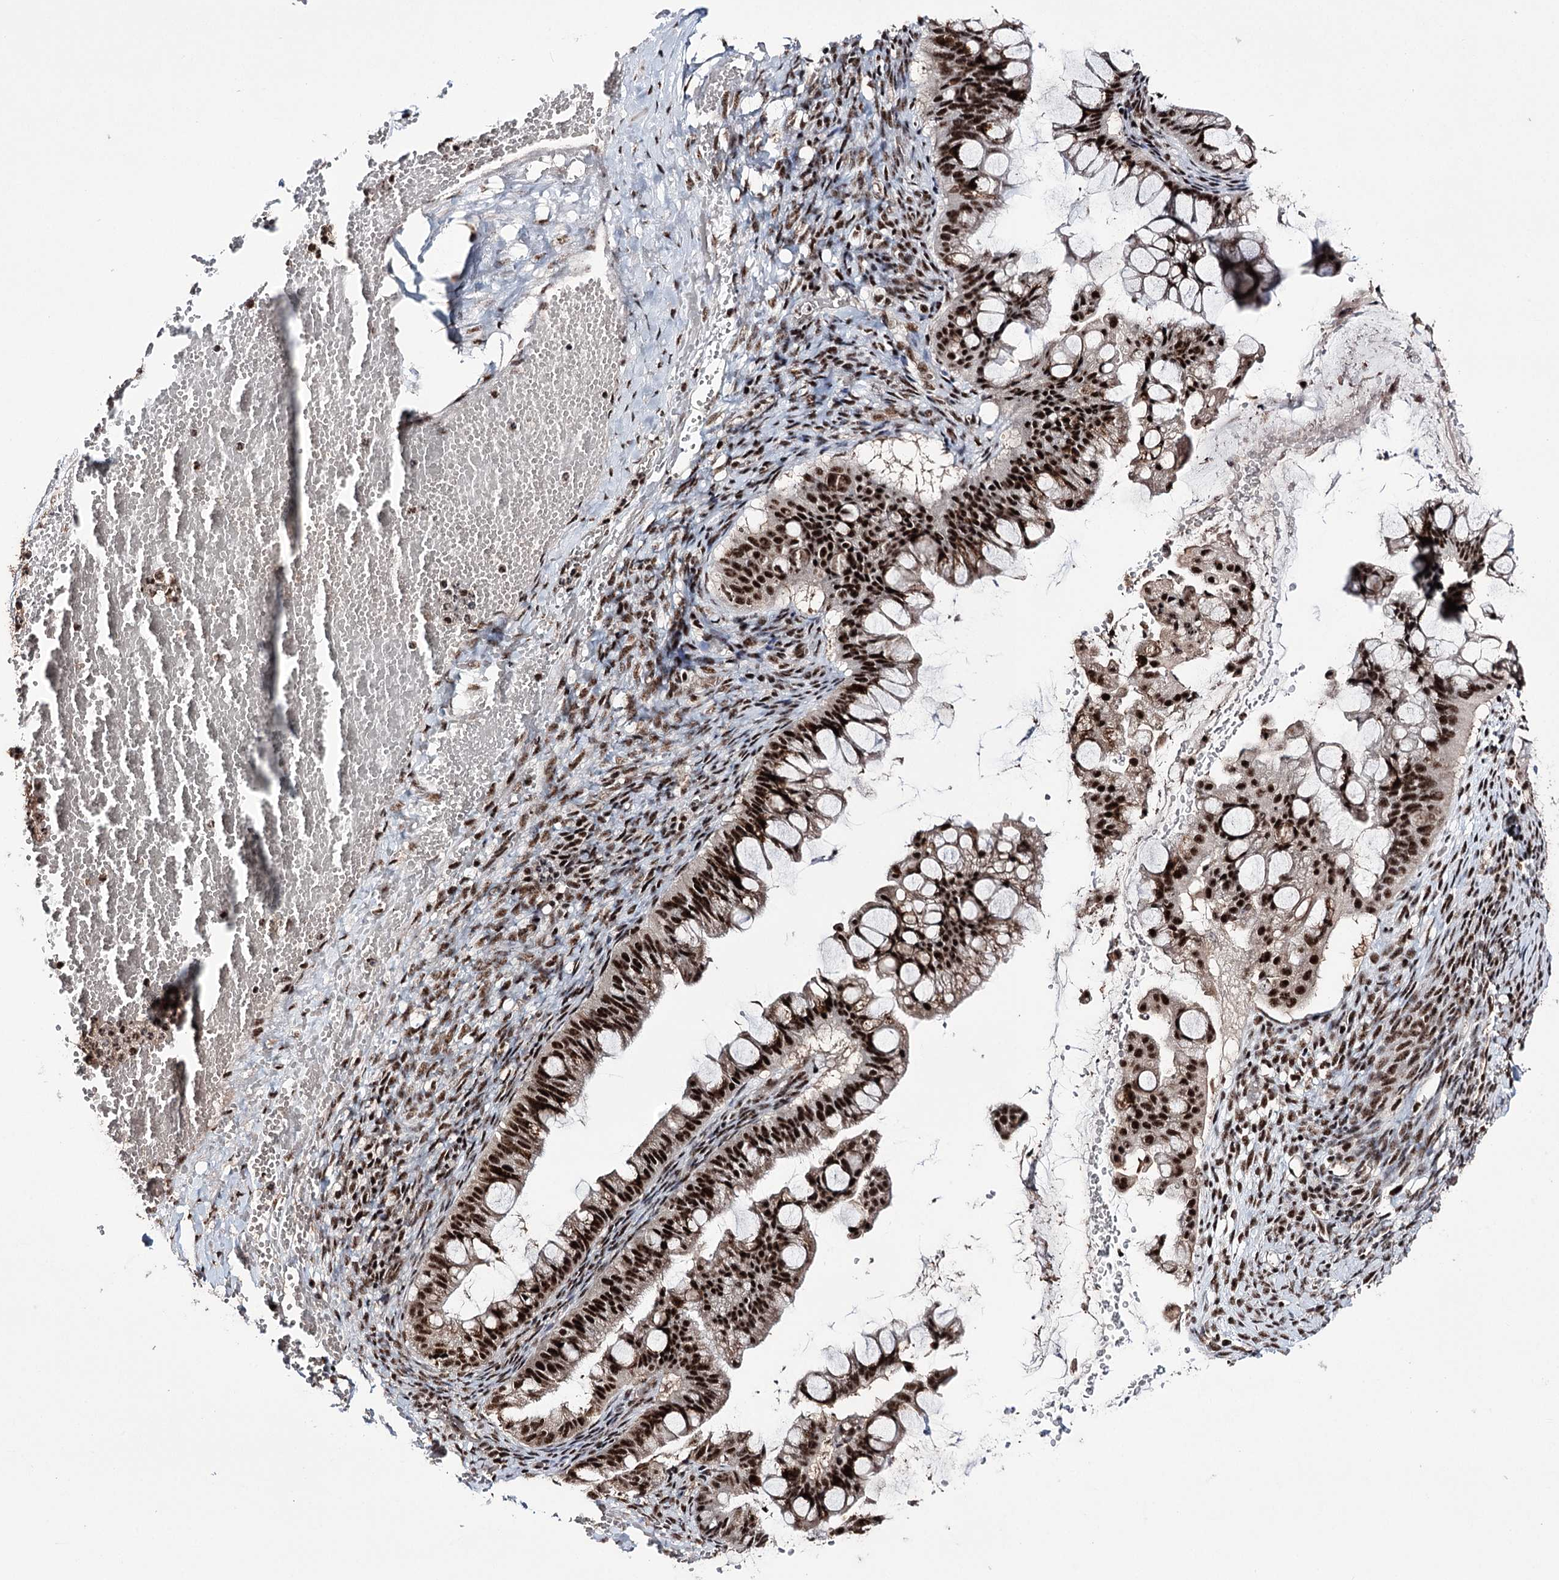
{"staining": {"intensity": "strong", "quantity": ">75%", "location": "nuclear"}, "tissue": "ovarian cancer", "cell_type": "Tumor cells", "image_type": "cancer", "snomed": [{"axis": "morphology", "description": "Cystadenocarcinoma, mucinous, NOS"}, {"axis": "topography", "description": "Ovary"}], "caption": "Human ovarian cancer stained with a brown dye shows strong nuclear positive positivity in about >75% of tumor cells.", "gene": "PRPF40A", "patient": {"sex": "female", "age": 73}}